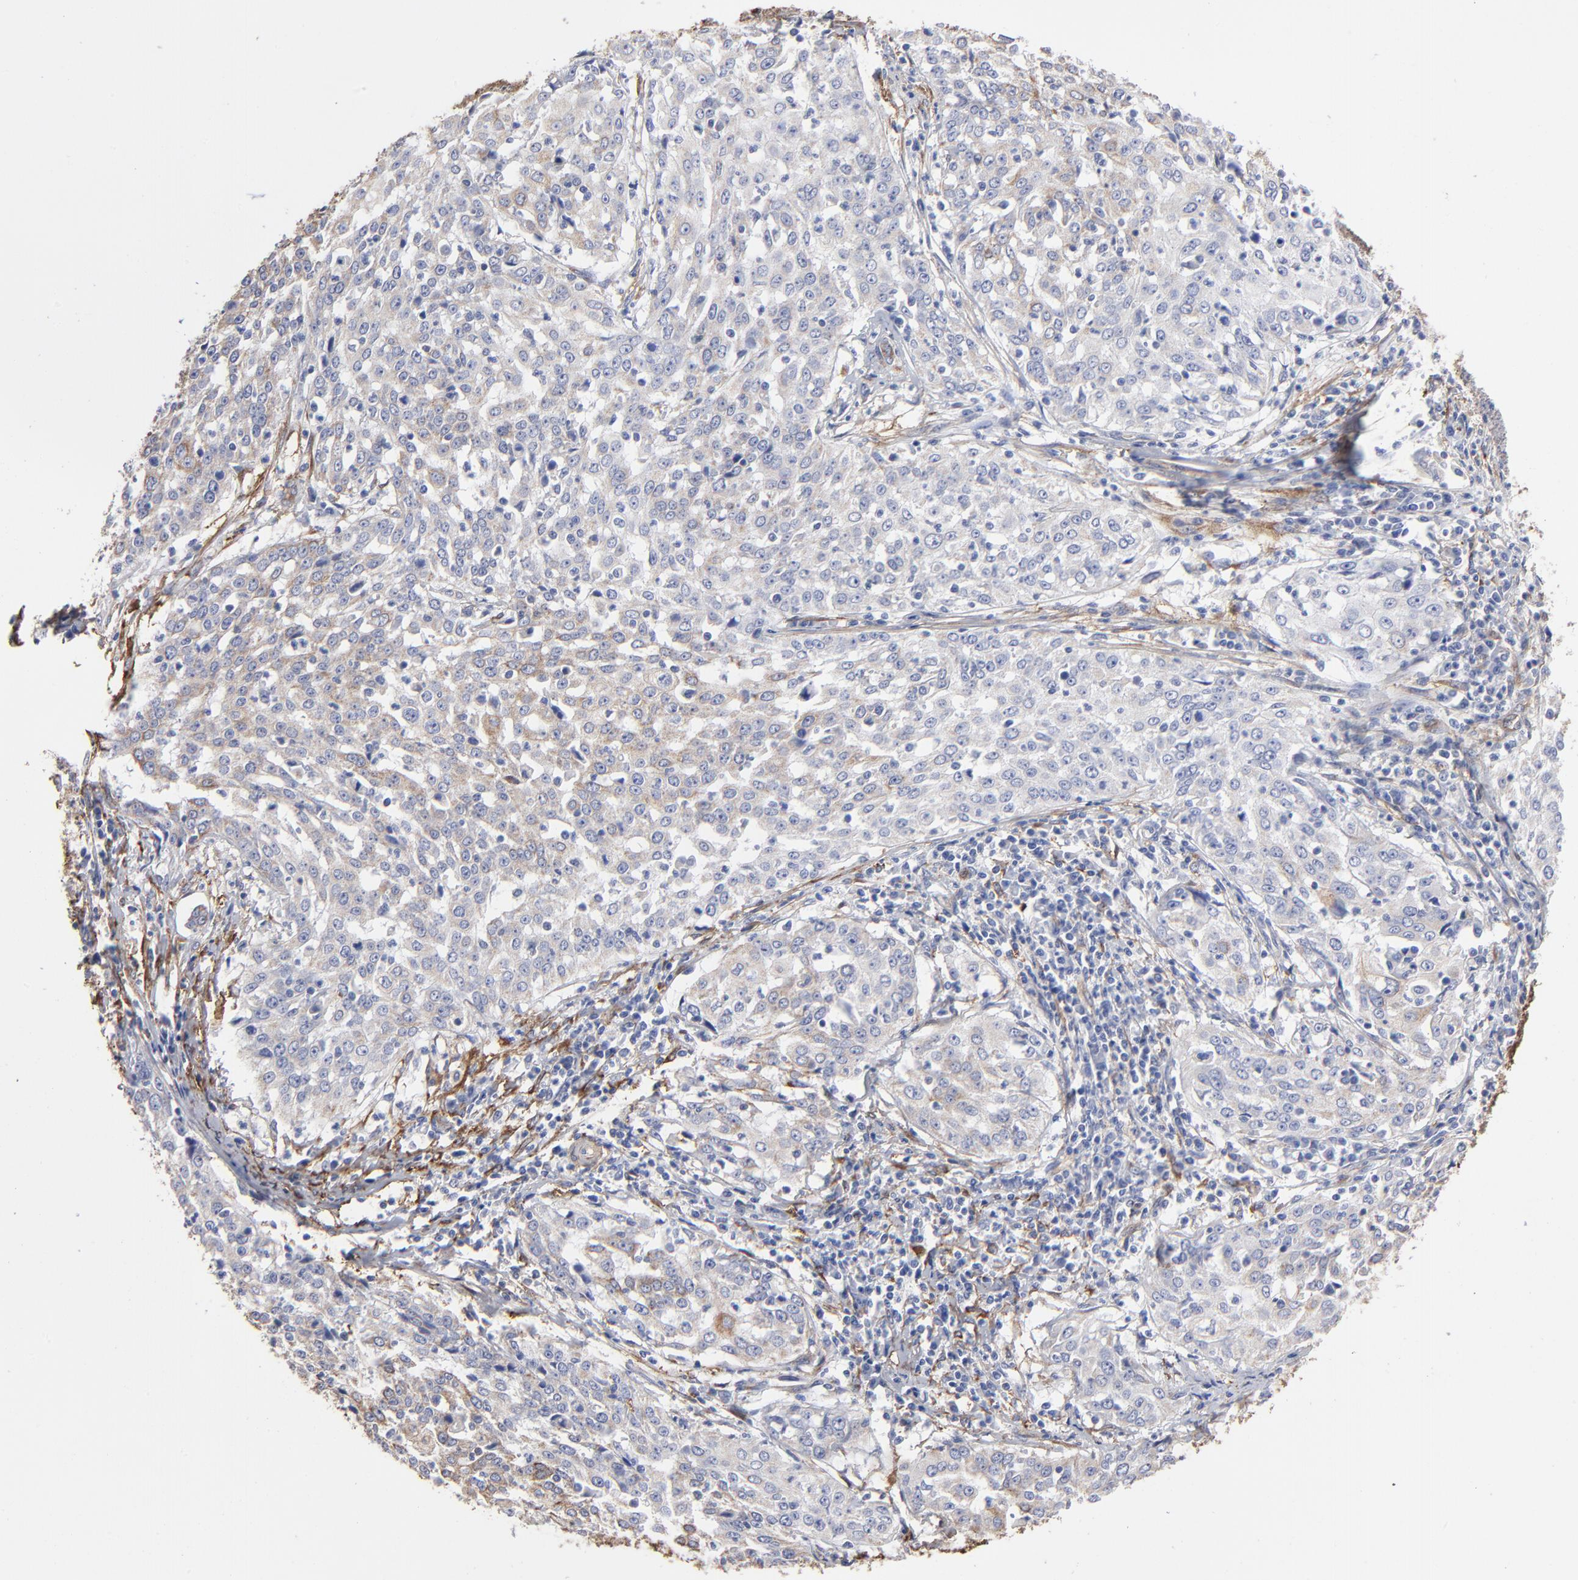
{"staining": {"intensity": "negative", "quantity": "none", "location": "none"}, "tissue": "cervical cancer", "cell_type": "Tumor cells", "image_type": "cancer", "snomed": [{"axis": "morphology", "description": "Squamous cell carcinoma, NOS"}, {"axis": "topography", "description": "Cervix"}], "caption": "Immunohistochemistry (IHC) of human cervical squamous cell carcinoma demonstrates no expression in tumor cells.", "gene": "CILP", "patient": {"sex": "female", "age": 39}}